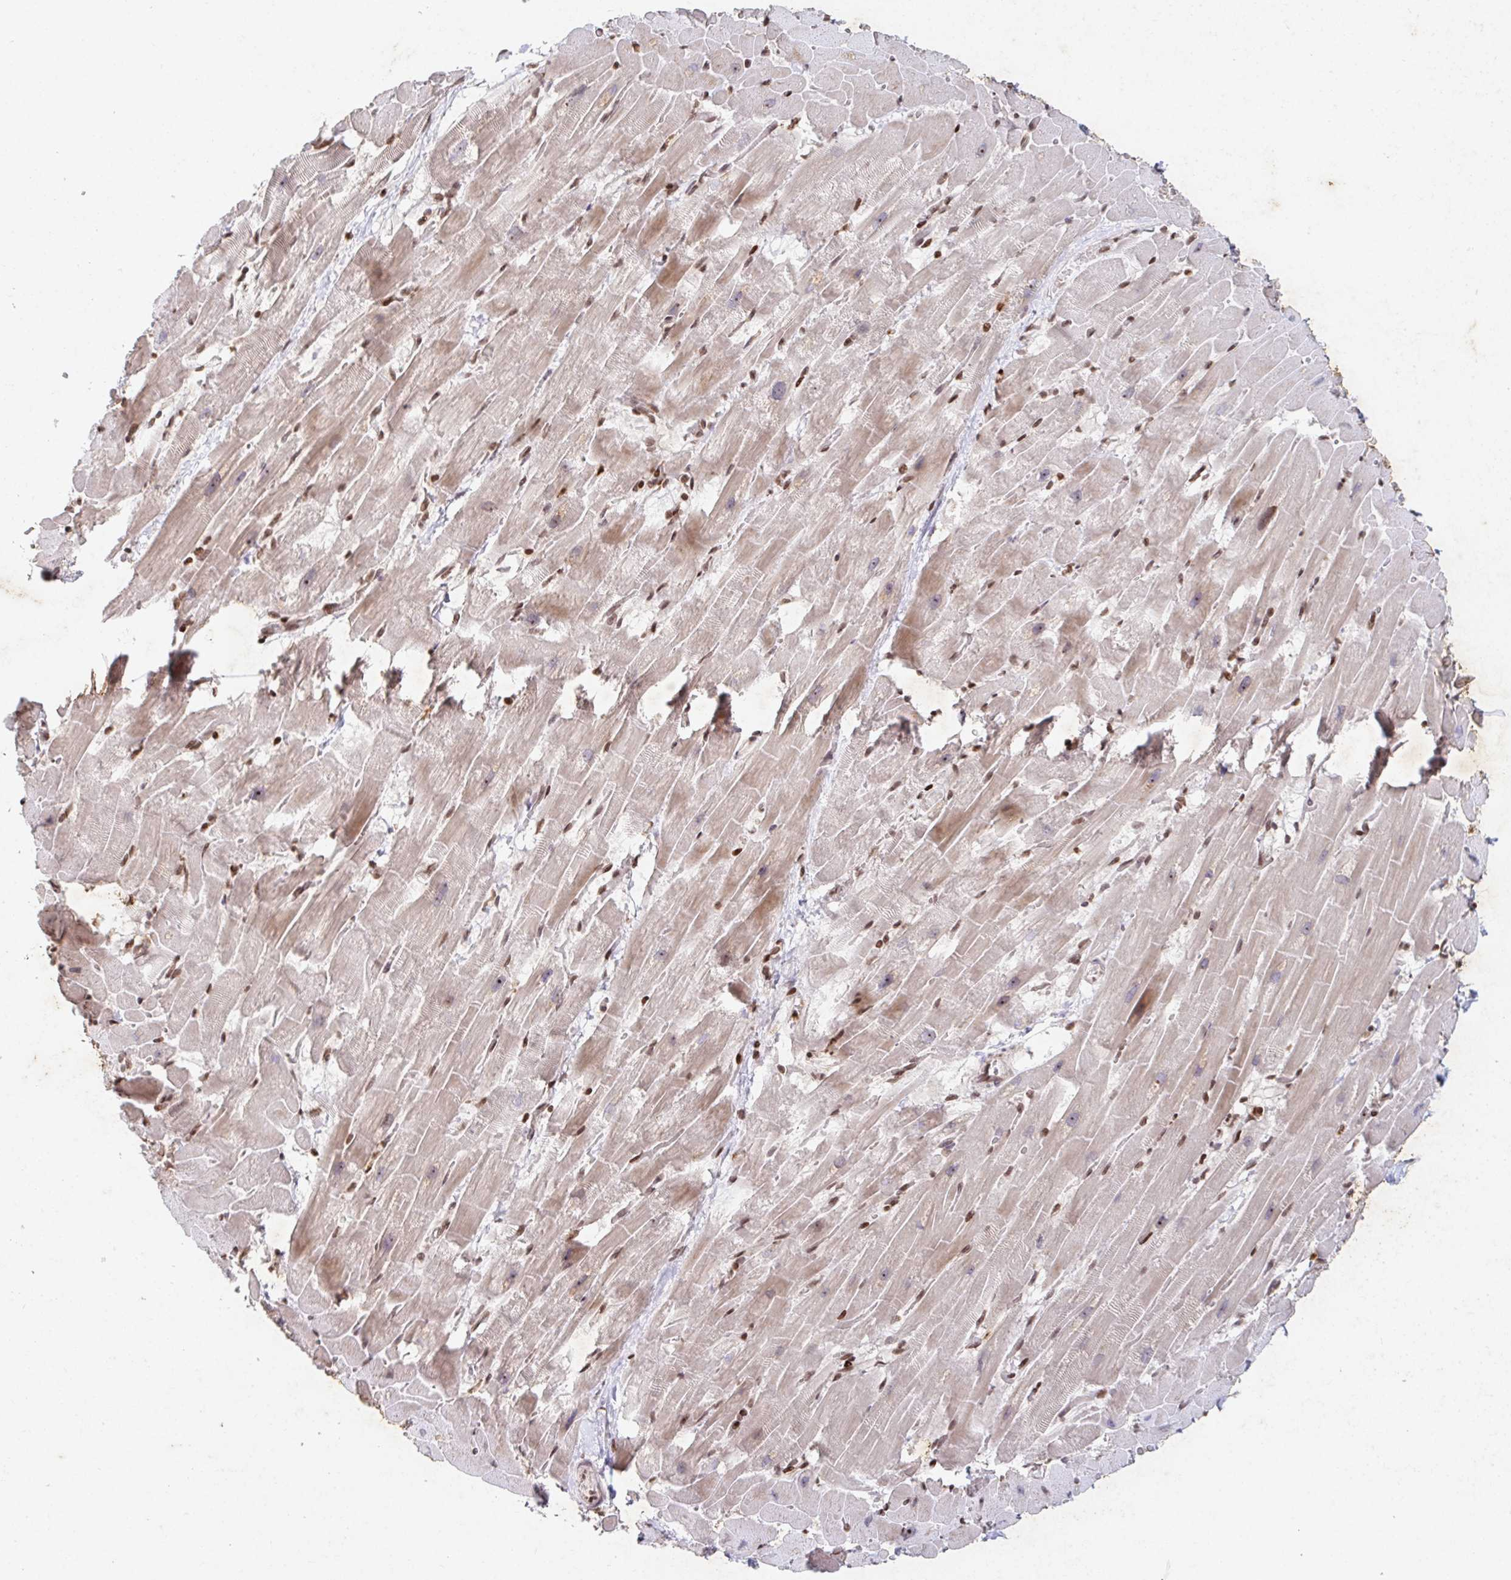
{"staining": {"intensity": "moderate", "quantity": ">75%", "location": "cytoplasmic/membranous,nuclear"}, "tissue": "heart muscle", "cell_type": "Cardiomyocytes", "image_type": "normal", "snomed": [{"axis": "morphology", "description": "Normal tissue, NOS"}, {"axis": "topography", "description": "Heart"}], "caption": "Immunohistochemistry (DAB) staining of unremarkable human heart muscle demonstrates moderate cytoplasmic/membranous,nuclear protein expression in approximately >75% of cardiomyocytes. The staining is performed using DAB brown chromogen to label protein expression. The nuclei are counter-stained blue using hematoxylin.", "gene": "C19orf53", "patient": {"sex": "male", "age": 37}}